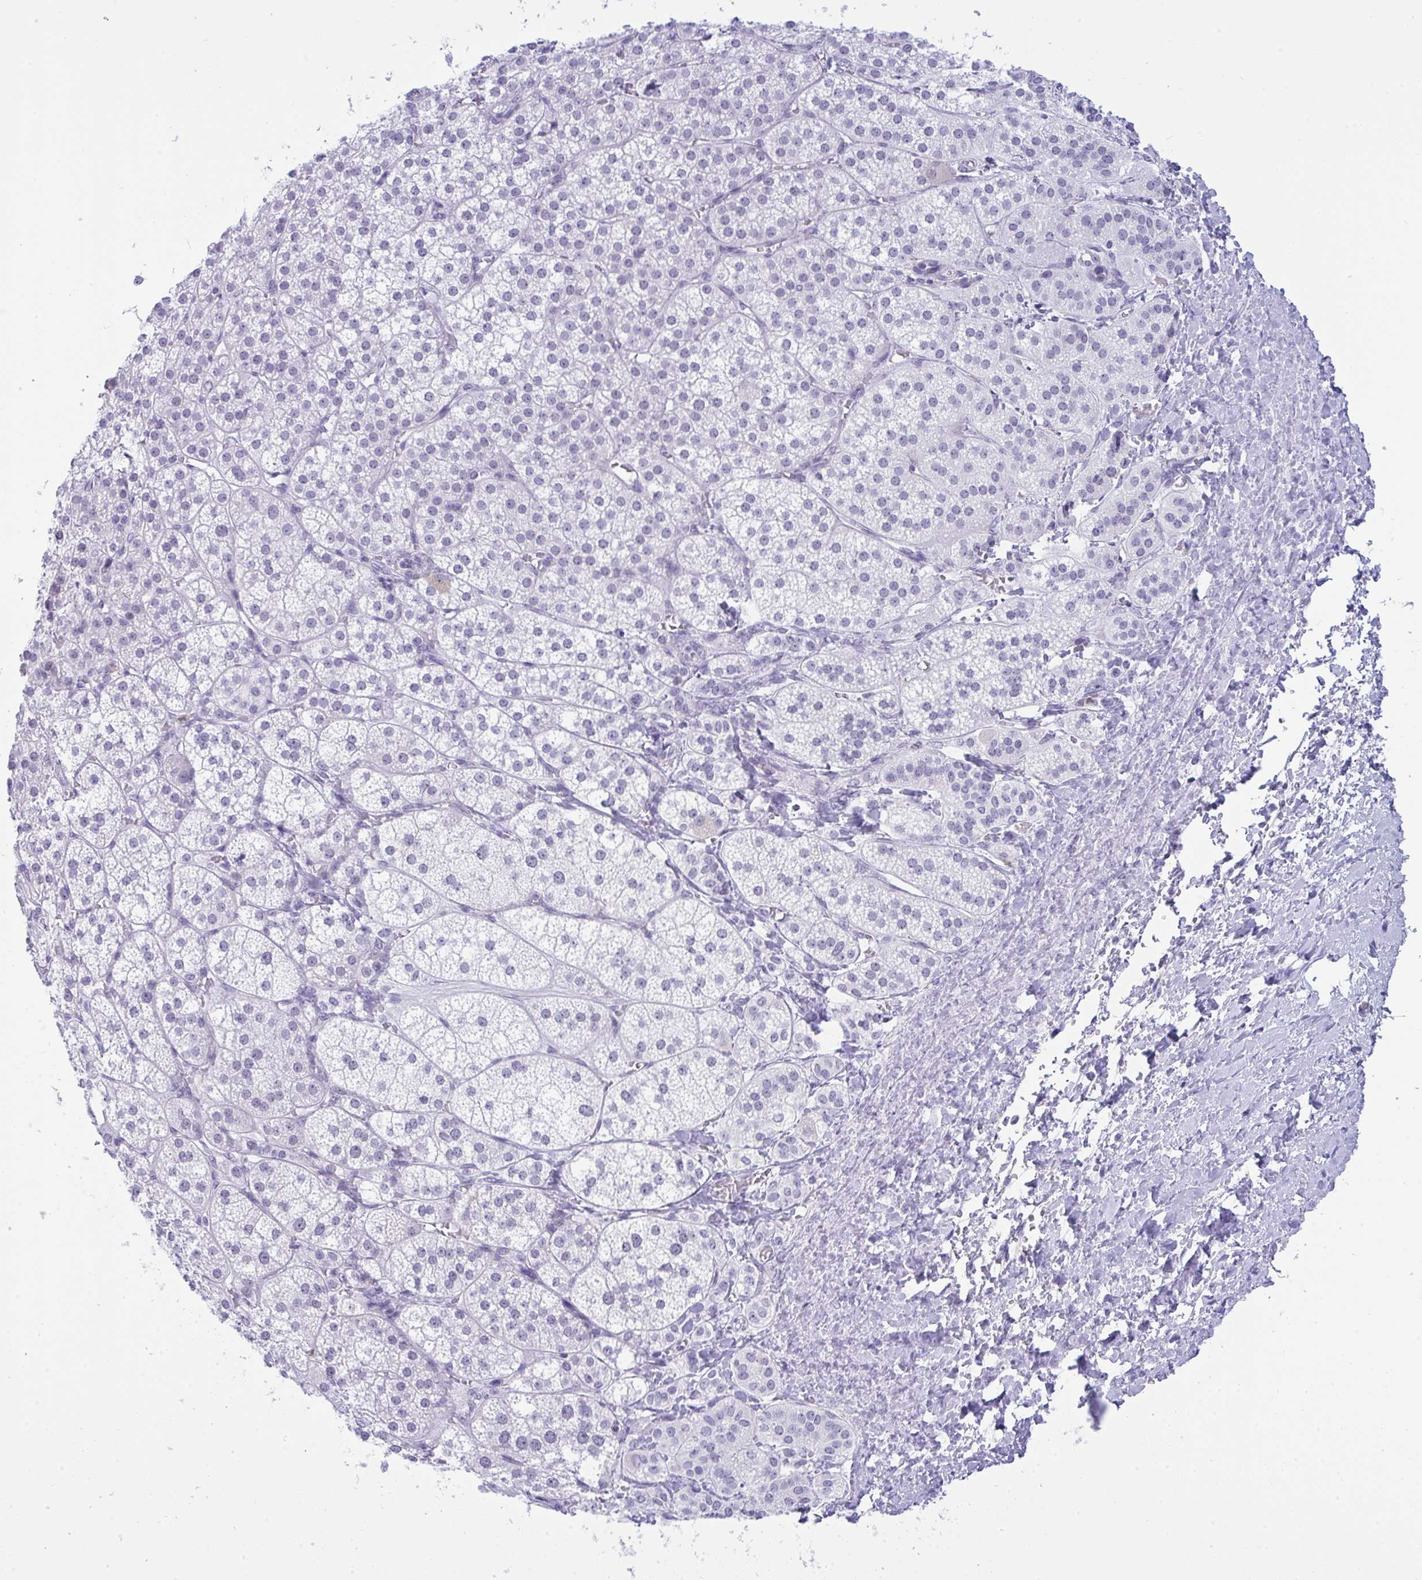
{"staining": {"intensity": "negative", "quantity": "none", "location": "none"}, "tissue": "adrenal gland", "cell_type": "Glandular cells", "image_type": "normal", "snomed": [{"axis": "morphology", "description": "Normal tissue, NOS"}, {"axis": "topography", "description": "Adrenal gland"}], "caption": "The histopathology image exhibits no staining of glandular cells in unremarkable adrenal gland. Brightfield microscopy of IHC stained with DAB (brown) and hematoxylin (blue), captured at high magnification.", "gene": "PLA2G12B", "patient": {"sex": "female", "age": 60}}